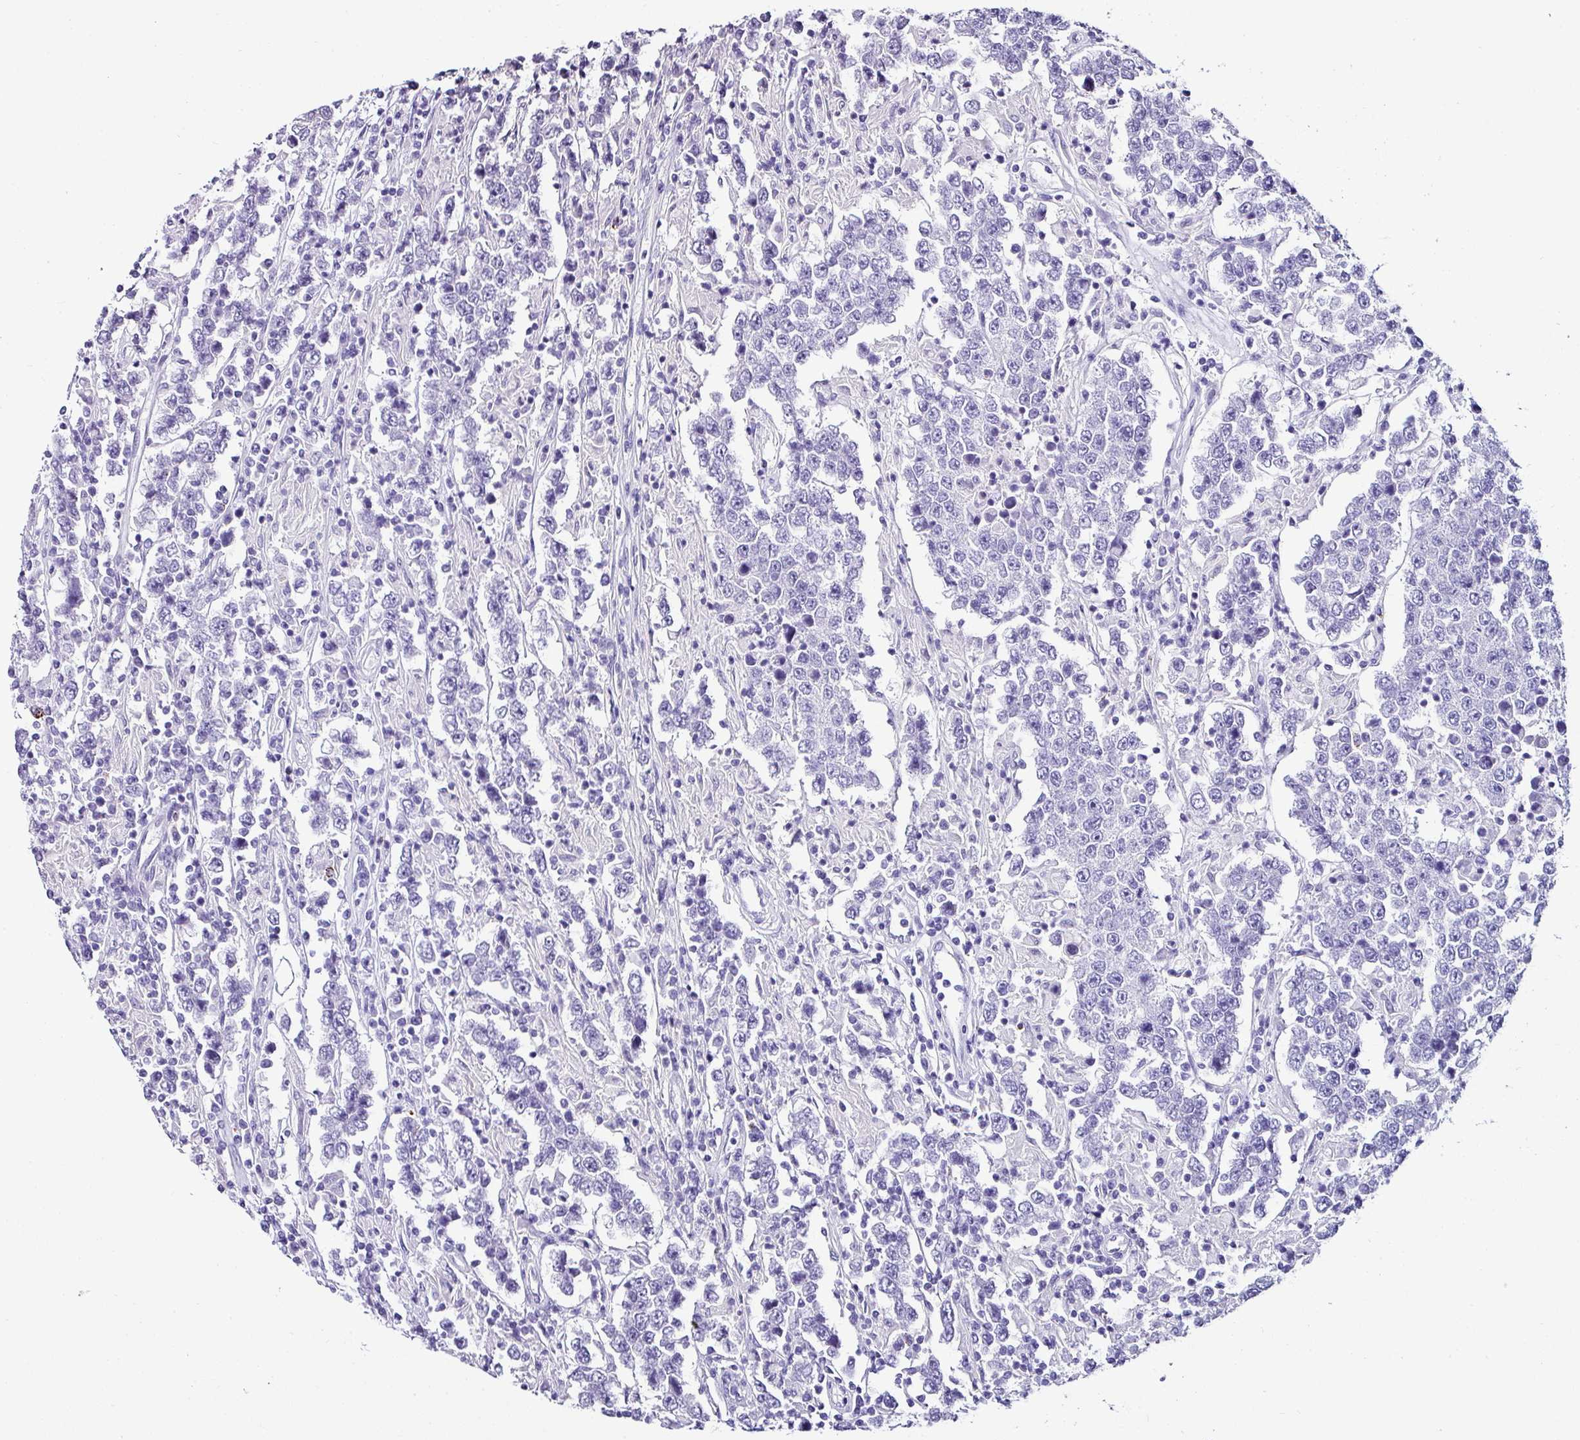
{"staining": {"intensity": "negative", "quantity": "none", "location": "none"}, "tissue": "testis cancer", "cell_type": "Tumor cells", "image_type": "cancer", "snomed": [{"axis": "morphology", "description": "Normal tissue, NOS"}, {"axis": "morphology", "description": "Urothelial carcinoma, High grade"}, {"axis": "morphology", "description": "Seminoma, NOS"}, {"axis": "morphology", "description": "Carcinoma, Embryonal, NOS"}, {"axis": "topography", "description": "Urinary bladder"}, {"axis": "topography", "description": "Testis"}], "caption": "This image is of testis cancer (embryonal carcinoma) stained with immunohistochemistry to label a protein in brown with the nuclei are counter-stained blue. There is no positivity in tumor cells.", "gene": "NAPSA", "patient": {"sex": "male", "age": 41}}